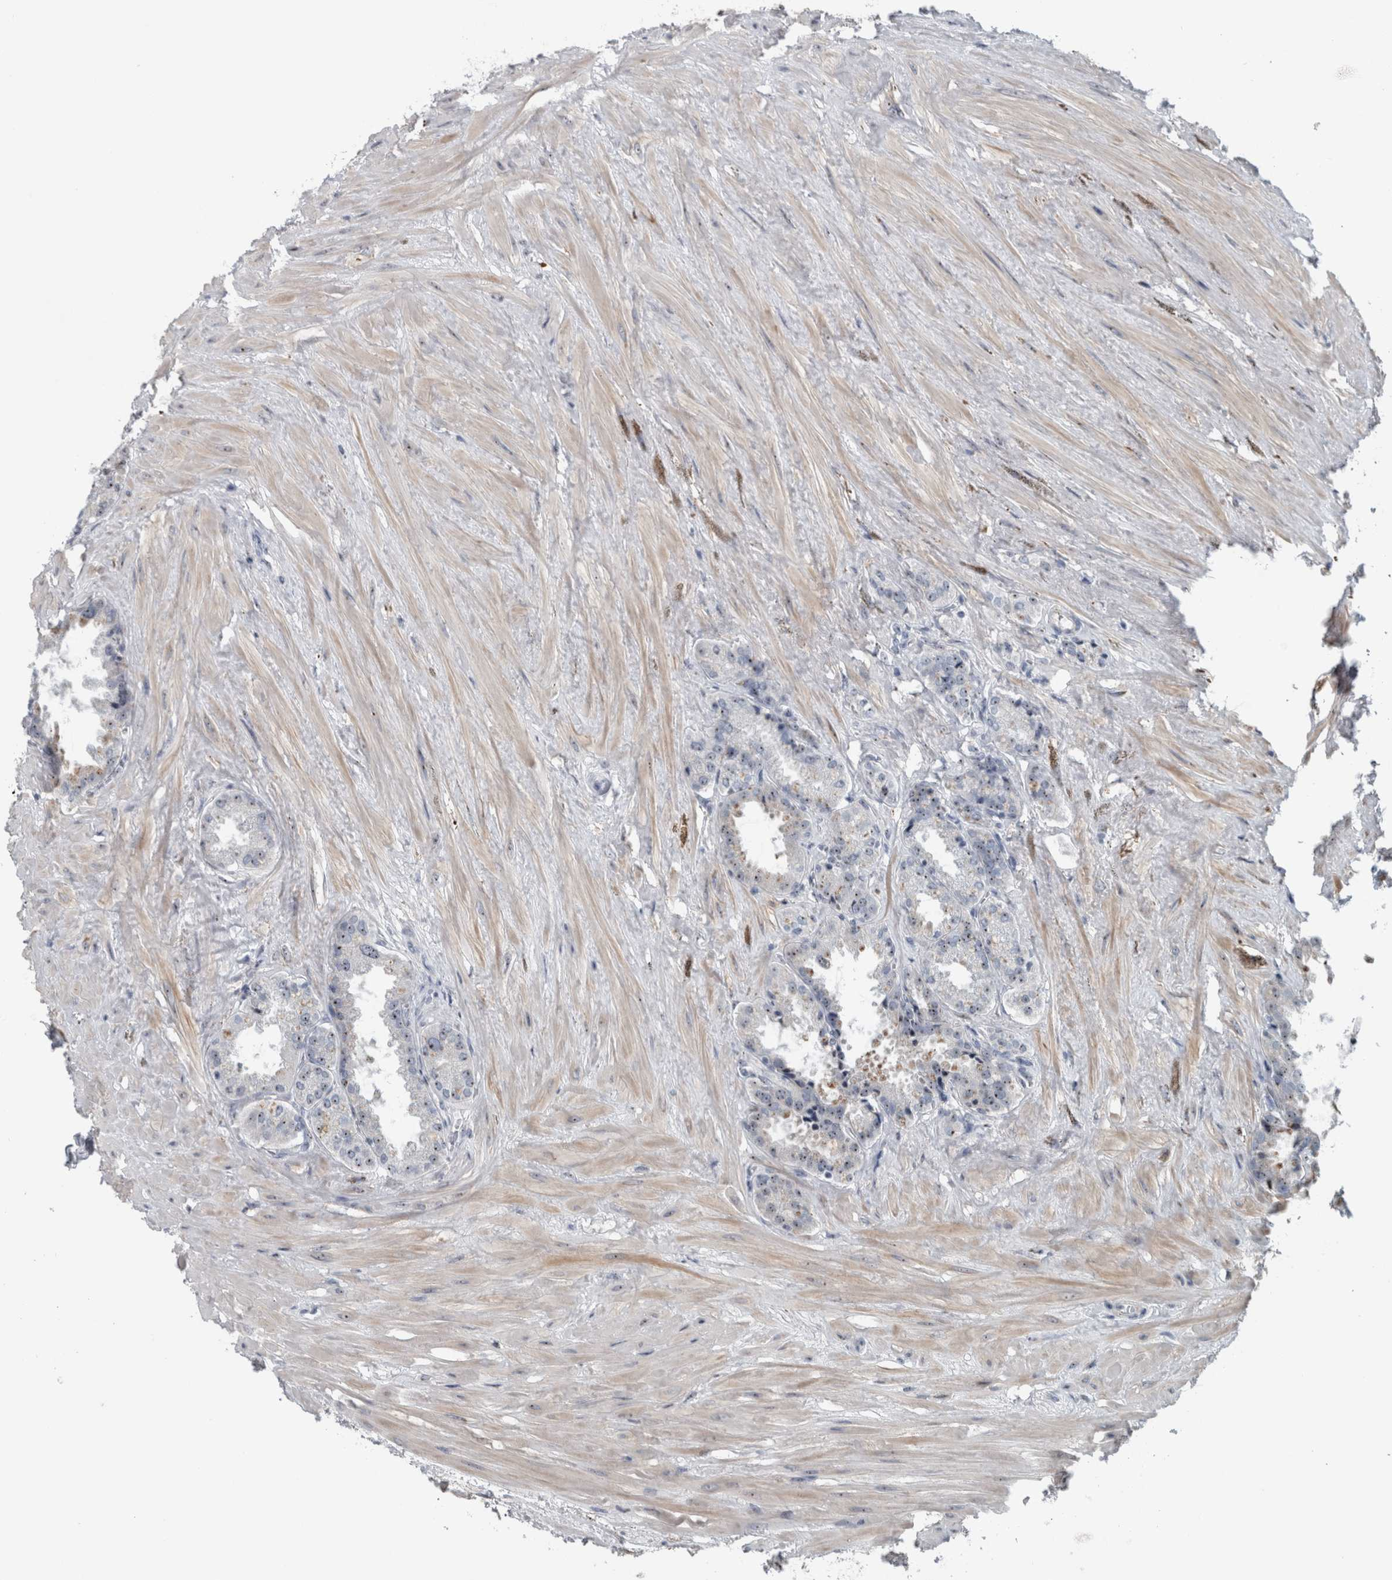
{"staining": {"intensity": "weak", "quantity": ">75%", "location": "nuclear"}, "tissue": "seminal vesicle", "cell_type": "Glandular cells", "image_type": "normal", "snomed": [{"axis": "morphology", "description": "Normal tissue, NOS"}, {"axis": "topography", "description": "Seminal veicle"}], "caption": "IHC (DAB (3,3'-diaminobenzidine)) staining of unremarkable human seminal vesicle shows weak nuclear protein staining in approximately >75% of glandular cells. The staining was performed using DAB (3,3'-diaminobenzidine) to visualize the protein expression in brown, while the nuclei were stained in blue with hematoxylin (Magnification: 20x).", "gene": "UTP6", "patient": {"sex": "male", "age": 46}}